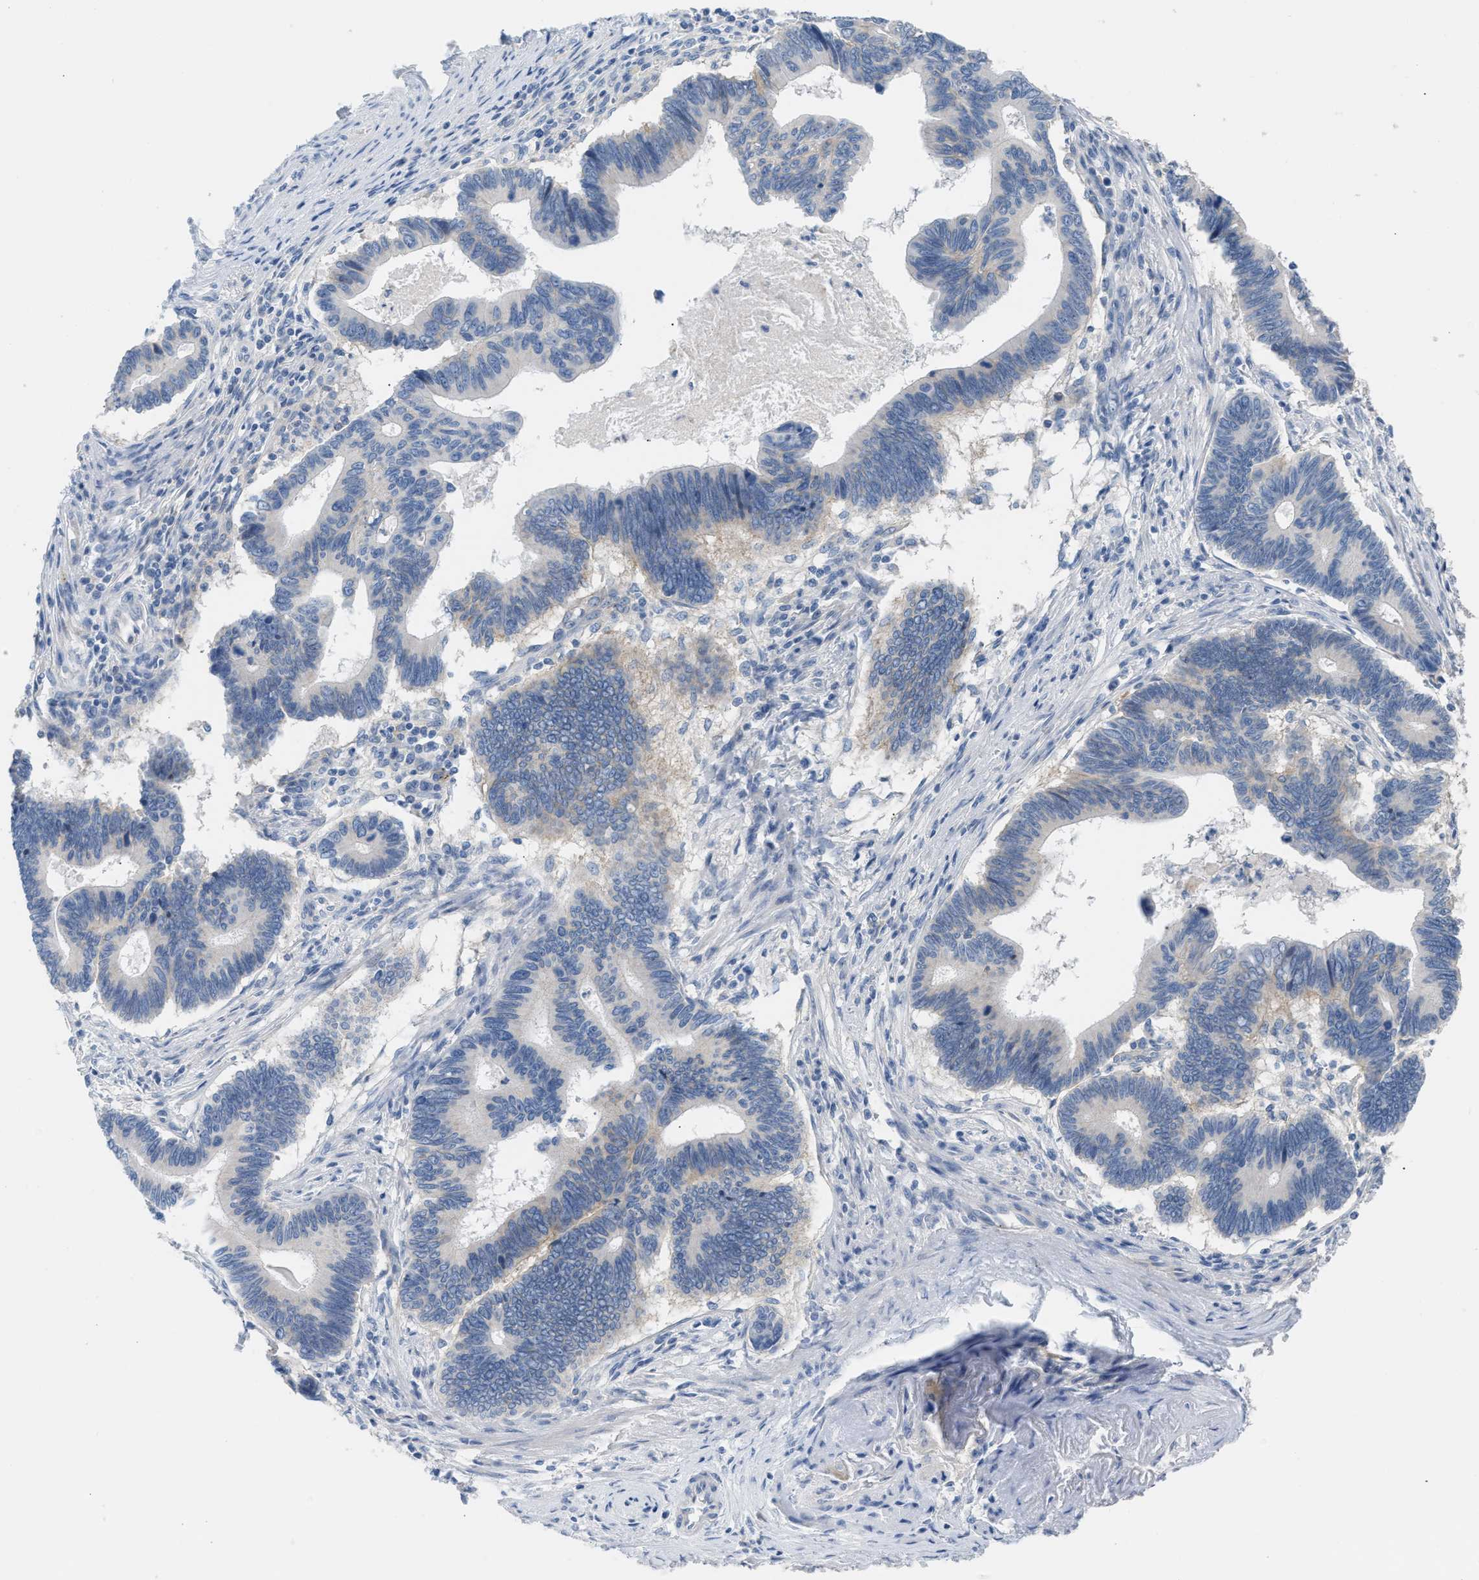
{"staining": {"intensity": "negative", "quantity": "none", "location": "none"}, "tissue": "pancreatic cancer", "cell_type": "Tumor cells", "image_type": "cancer", "snomed": [{"axis": "morphology", "description": "Adenocarcinoma, NOS"}, {"axis": "topography", "description": "Pancreas"}], "caption": "Immunohistochemical staining of pancreatic adenocarcinoma reveals no significant staining in tumor cells.", "gene": "ERBB2", "patient": {"sex": "female", "age": 70}}